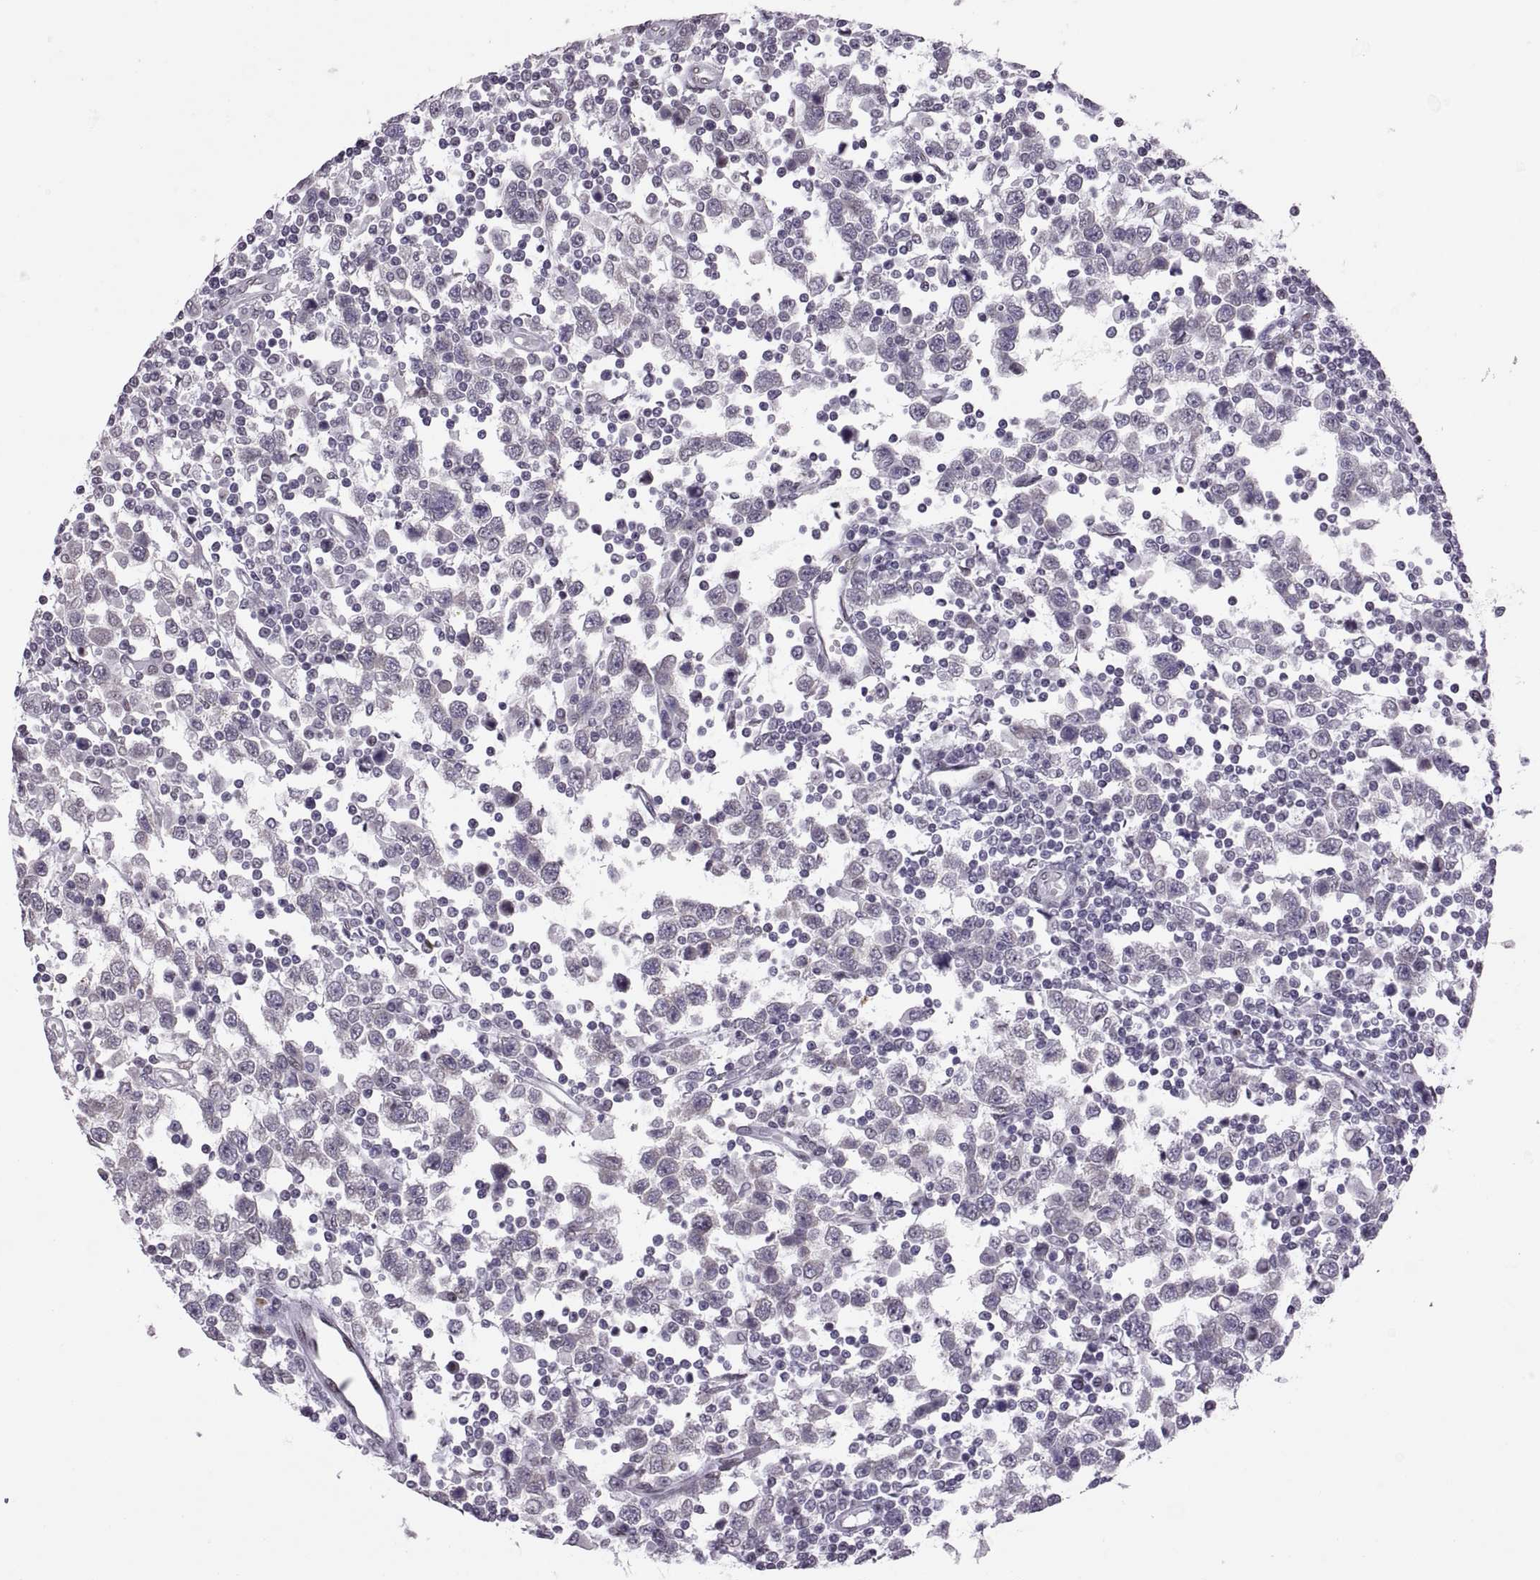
{"staining": {"intensity": "negative", "quantity": "none", "location": "none"}, "tissue": "testis cancer", "cell_type": "Tumor cells", "image_type": "cancer", "snomed": [{"axis": "morphology", "description": "Seminoma, NOS"}, {"axis": "topography", "description": "Testis"}], "caption": "Testis cancer (seminoma) stained for a protein using IHC shows no expression tumor cells.", "gene": "KRT77", "patient": {"sex": "male", "age": 34}}